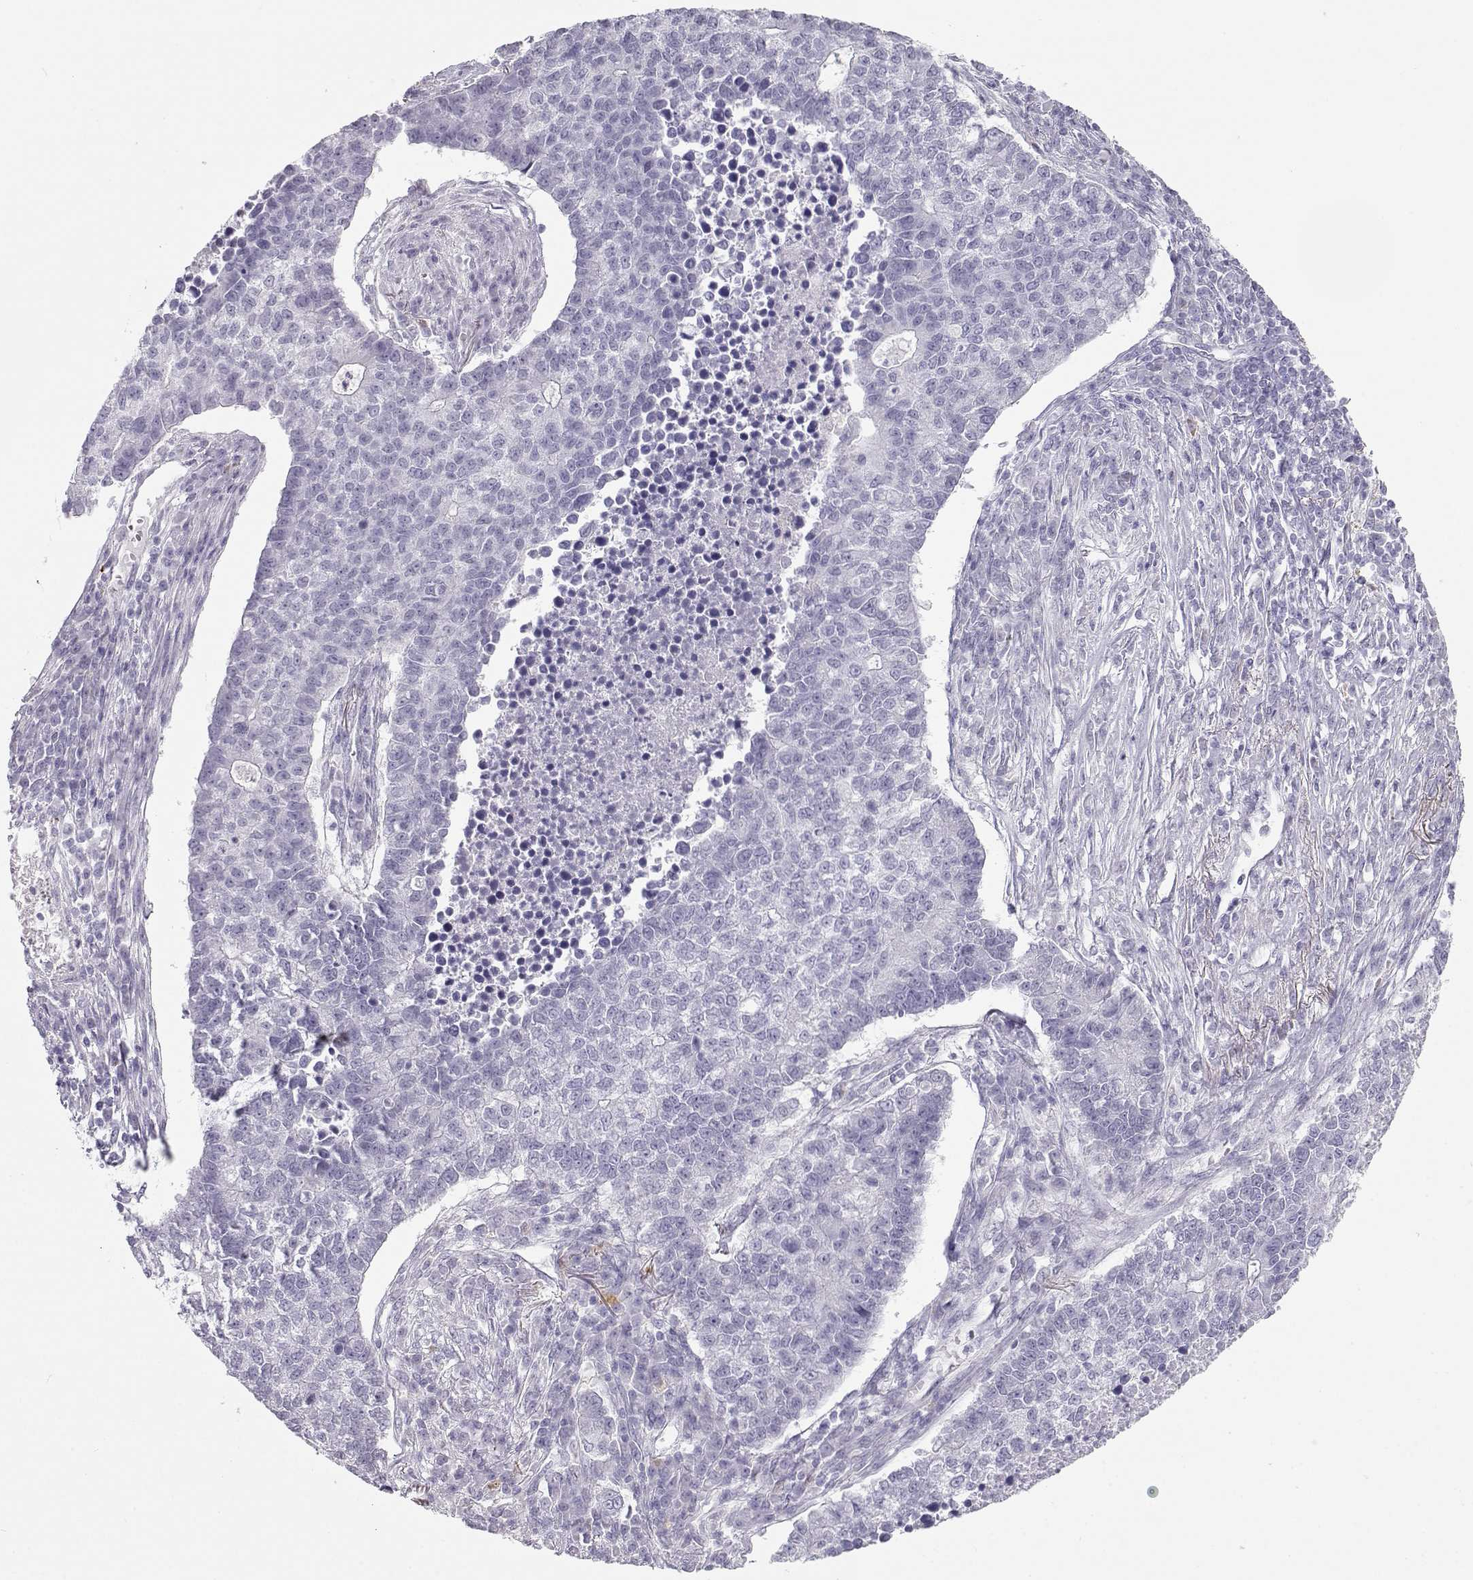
{"staining": {"intensity": "negative", "quantity": "none", "location": "none"}, "tissue": "lung cancer", "cell_type": "Tumor cells", "image_type": "cancer", "snomed": [{"axis": "morphology", "description": "Adenocarcinoma, NOS"}, {"axis": "topography", "description": "Lung"}], "caption": "DAB (3,3'-diaminobenzidine) immunohistochemical staining of lung cancer (adenocarcinoma) demonstrates no significant expression in tumor cells. Brightfield microscopy of immunohistochemistry stained with DAB (brown) and hematoxylin (blue), captured at high magnification.", "gene": "NUTM1", "patient": {"sex": "male", "age": 57}}